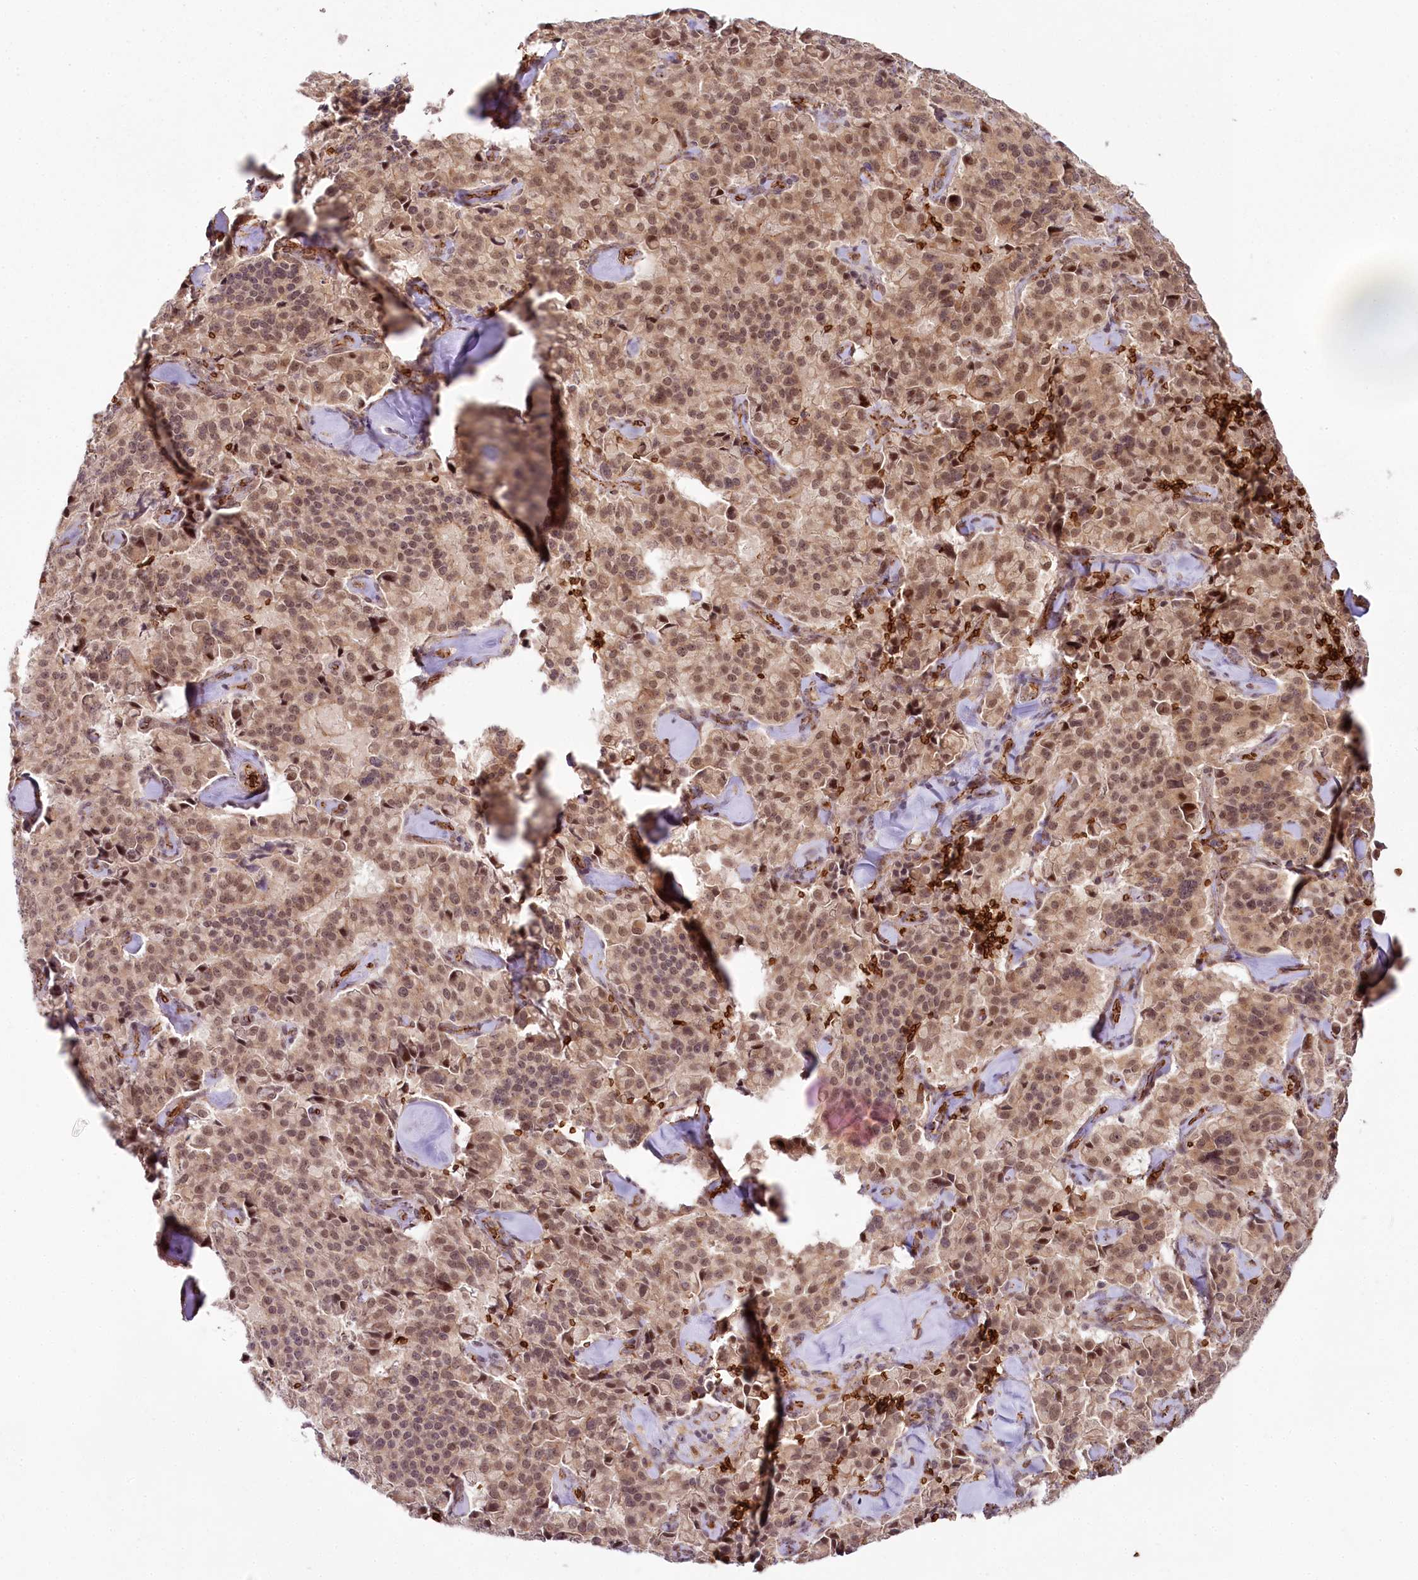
{"staining": {"intensity": "moderate", "quantity": ">75%", "location": "nuclear"}, "tissue": "pancreatic cancer", "cell_type": "Tumor cells", "image_type": "cancer", "snomed": [{"axis": "morphology", "description": "Adenocarcinoma, NOS"}, {"axis": "topography", "description": "Pancreas"}], "caption": "Human adenocarcinoma (pancreatic) stained with a brown dye displays moderate nuclear positive expression in approximately >75% of tumor cells.", "gene": "ALKBH8", "patient": {"sex": "male", "age": 65}}